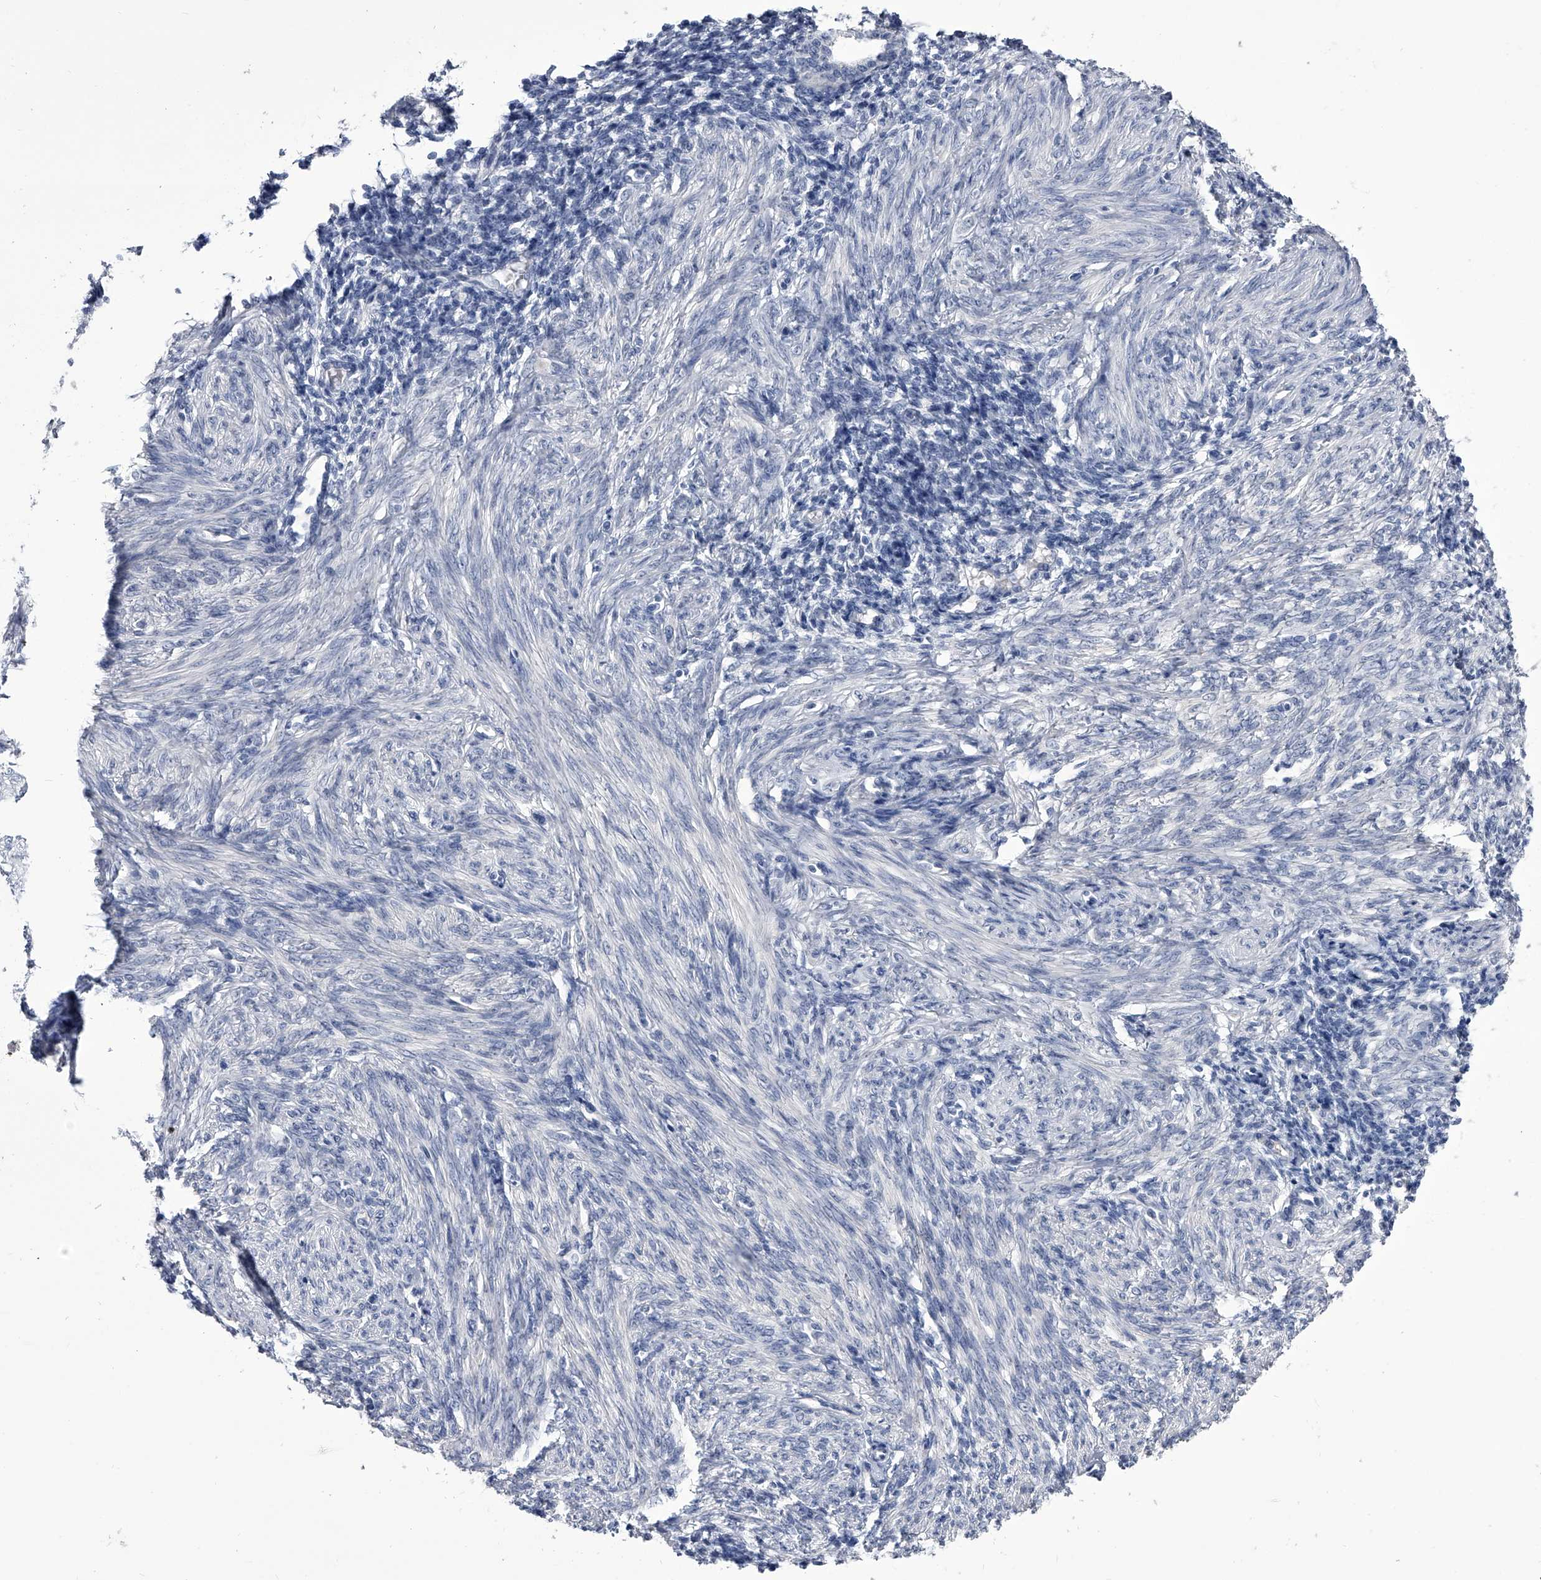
{"staining": {"intensity": "negative", "quantity": "none", "location": "none"}, "tissue": "endometrium", "cell_type": "Cells in endometrial stroma", "image_type": "normal", "snomed": [{"axis": "morphology", "description": "Normal tissue, NOS"}, {"axis": "topography", "description": "Endometrium"}], "caption": "Immunohistochemistry (IHC) image of benign endometrium: endometrium stained with DAB (3,3'-diaminobenzidine) displays no significant protein positivity in cells in endometrial stroma. (Stains: DAB (3,3'-diaminobenzidine) IHC with hematoxylin counter stain, Microscopy: brightfield microscopy at high magnification).", "gene": "CRISP2", "patient": {"sex": "female", "age": 77}}